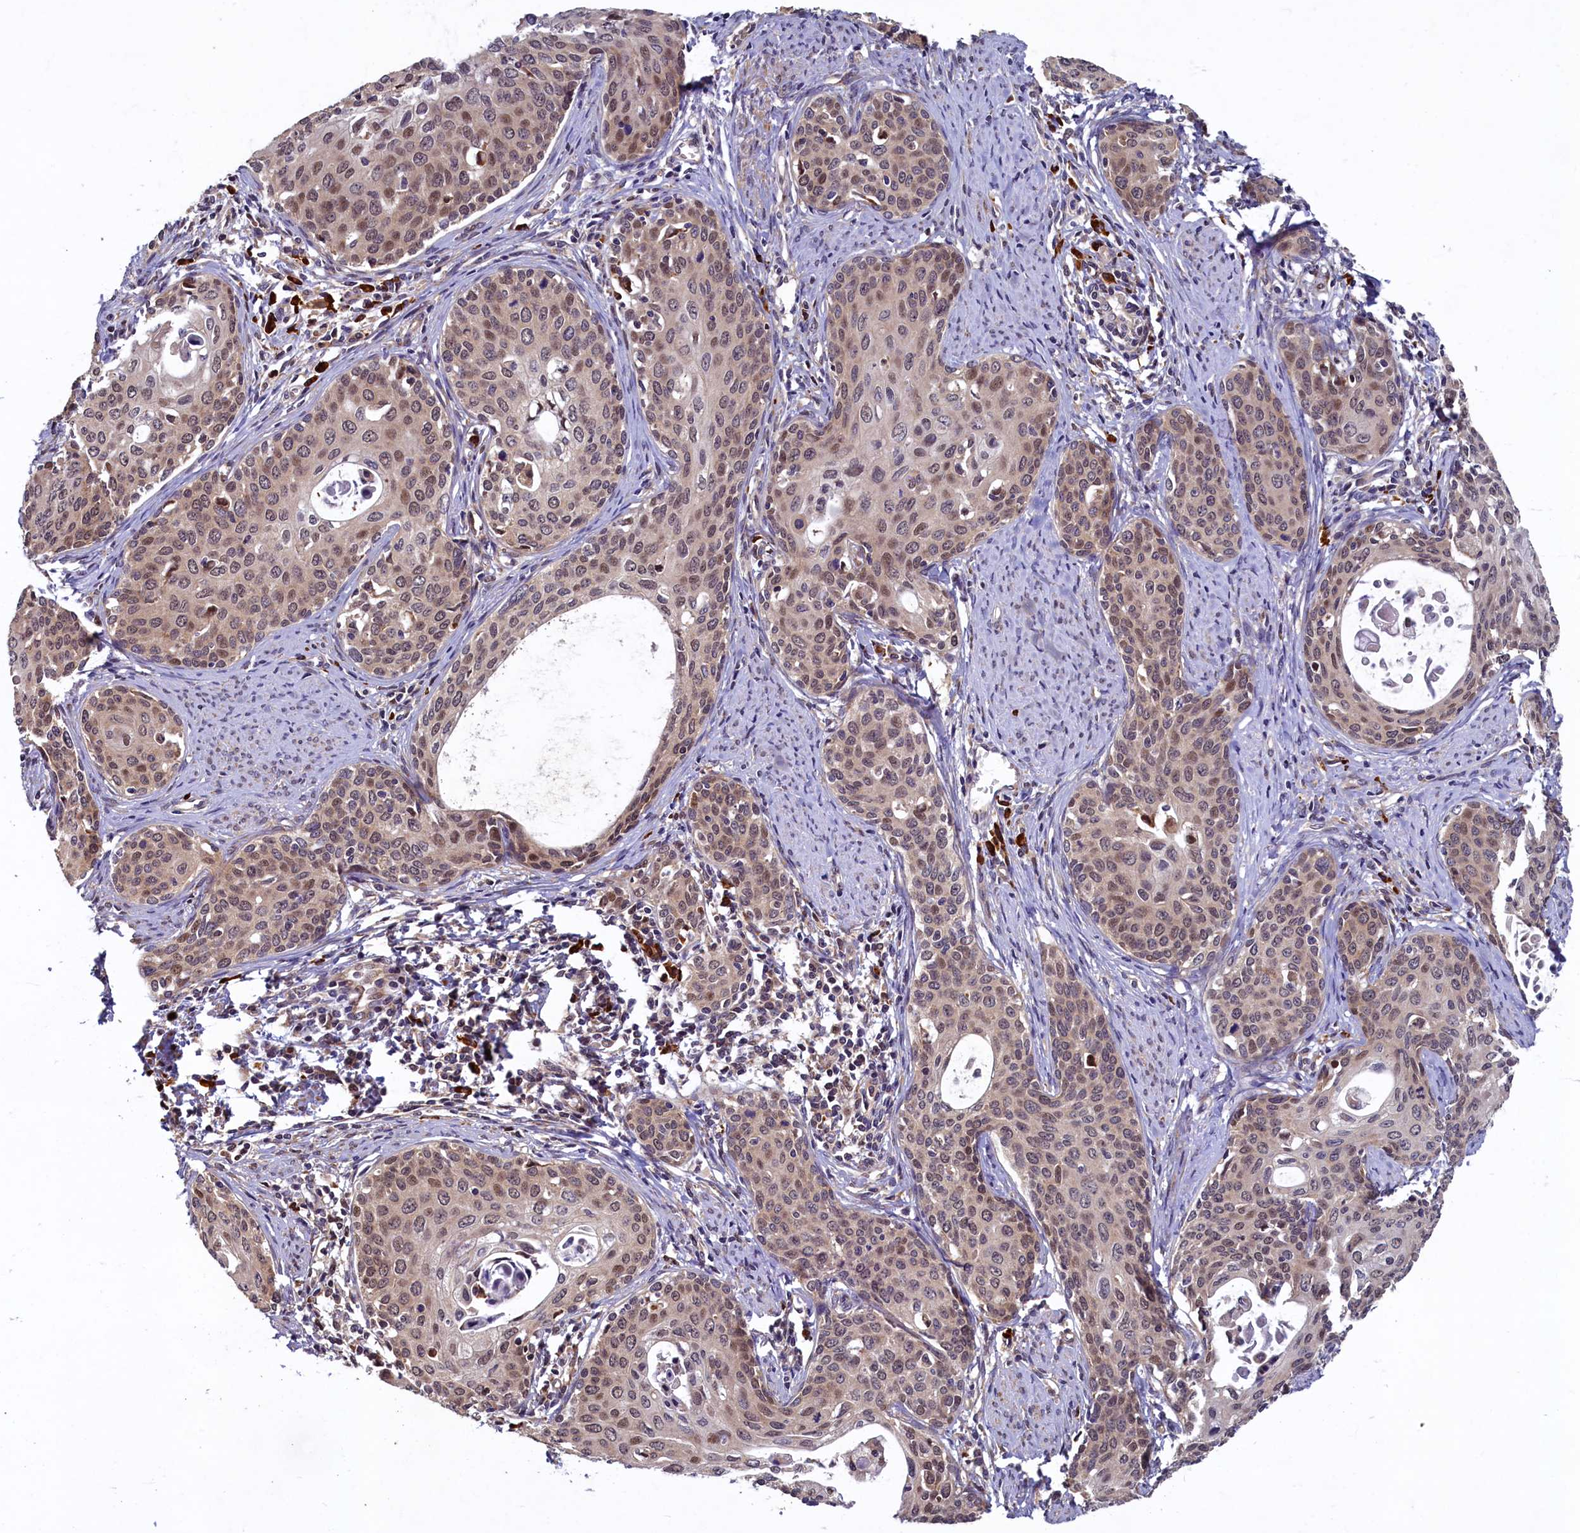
{"staining": {"intensity": "moderate", "quantity": "25%-75%", "location": "cytoplasmic/membranous,nuclear"}, "tissue": "cervical cancer", "cell_type": "Tumor cells", "image_type": "cancer", "snomed": [{"axis": "morphology", "description": "Squamous cell carcinoma, NOS"}, {"axis": "topography", "description": "Cervix"}], "caption": "The photomicrograph displays staining of cervical cancer (squamous cell carcinoma), revealing moderate cytoplasmic/membranous and nuclear protein staining (brown color) within tumor cells.", "gene": "SLC16A14", "patient": {"sex": "female", "age": 52}}